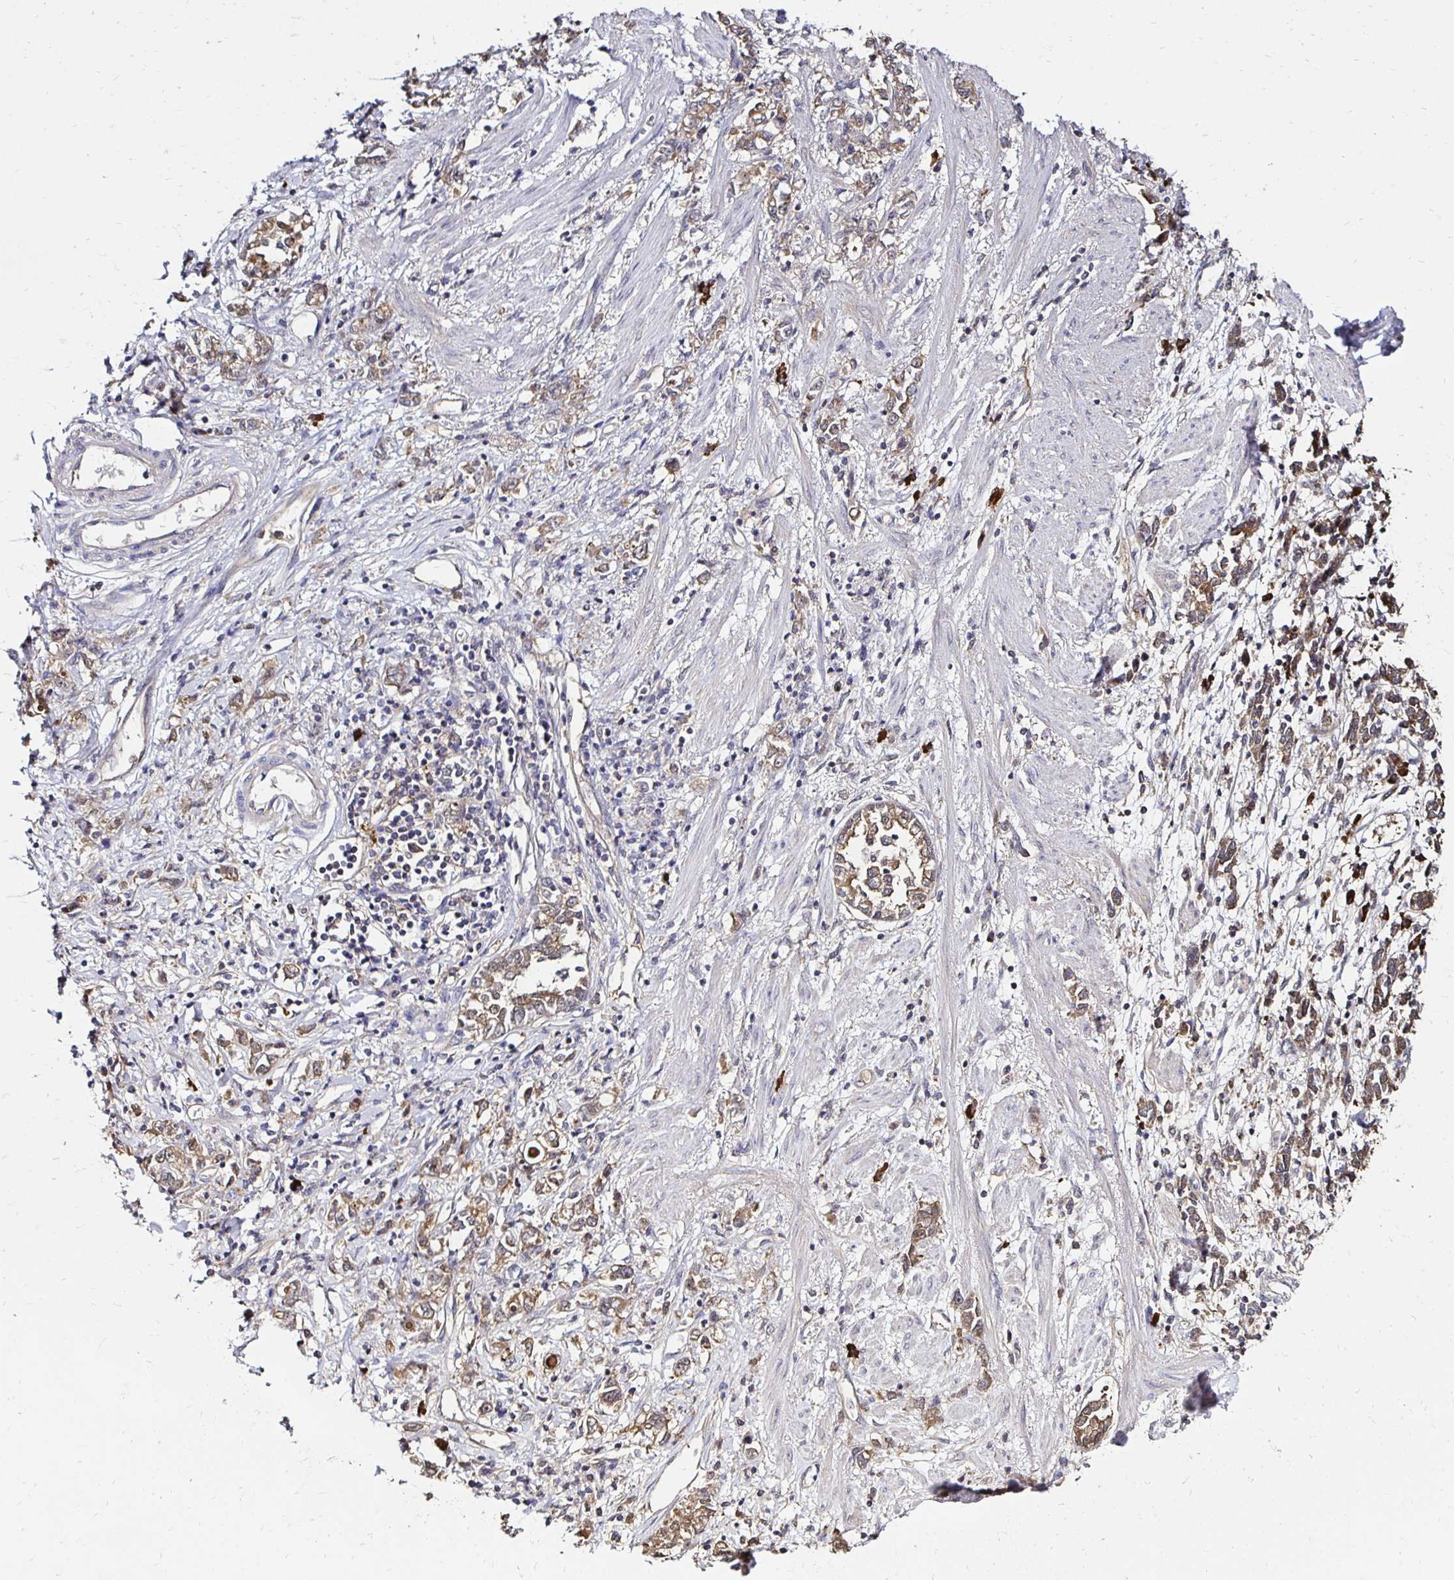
{"staining": {"intensity": "weak", "quantity": ">75%", "location": "cytoplasmic/membranous"}, "tissue": "stomach cancer", "cell_type": "Tumor cells", "image_type": "cancer", "snomed": [{"axis": "morphology", "description": "Adenocarcinoma, NOS"}, {"axis": "topography", "description": "Stomach"}], "caption": "A high-resolution micrograph shows IHC staining of stomach cancer (adenocarcinoma), which reveals weak cytoplasmic/membranous expression in approximately >75% of tumor cells. (Stains: DAB in brown, nuclei in blue, Microscopy: brightfield microscopy at high magnification).", "gene": "TXN", "patient": {"sex": "female", "age": 76}}